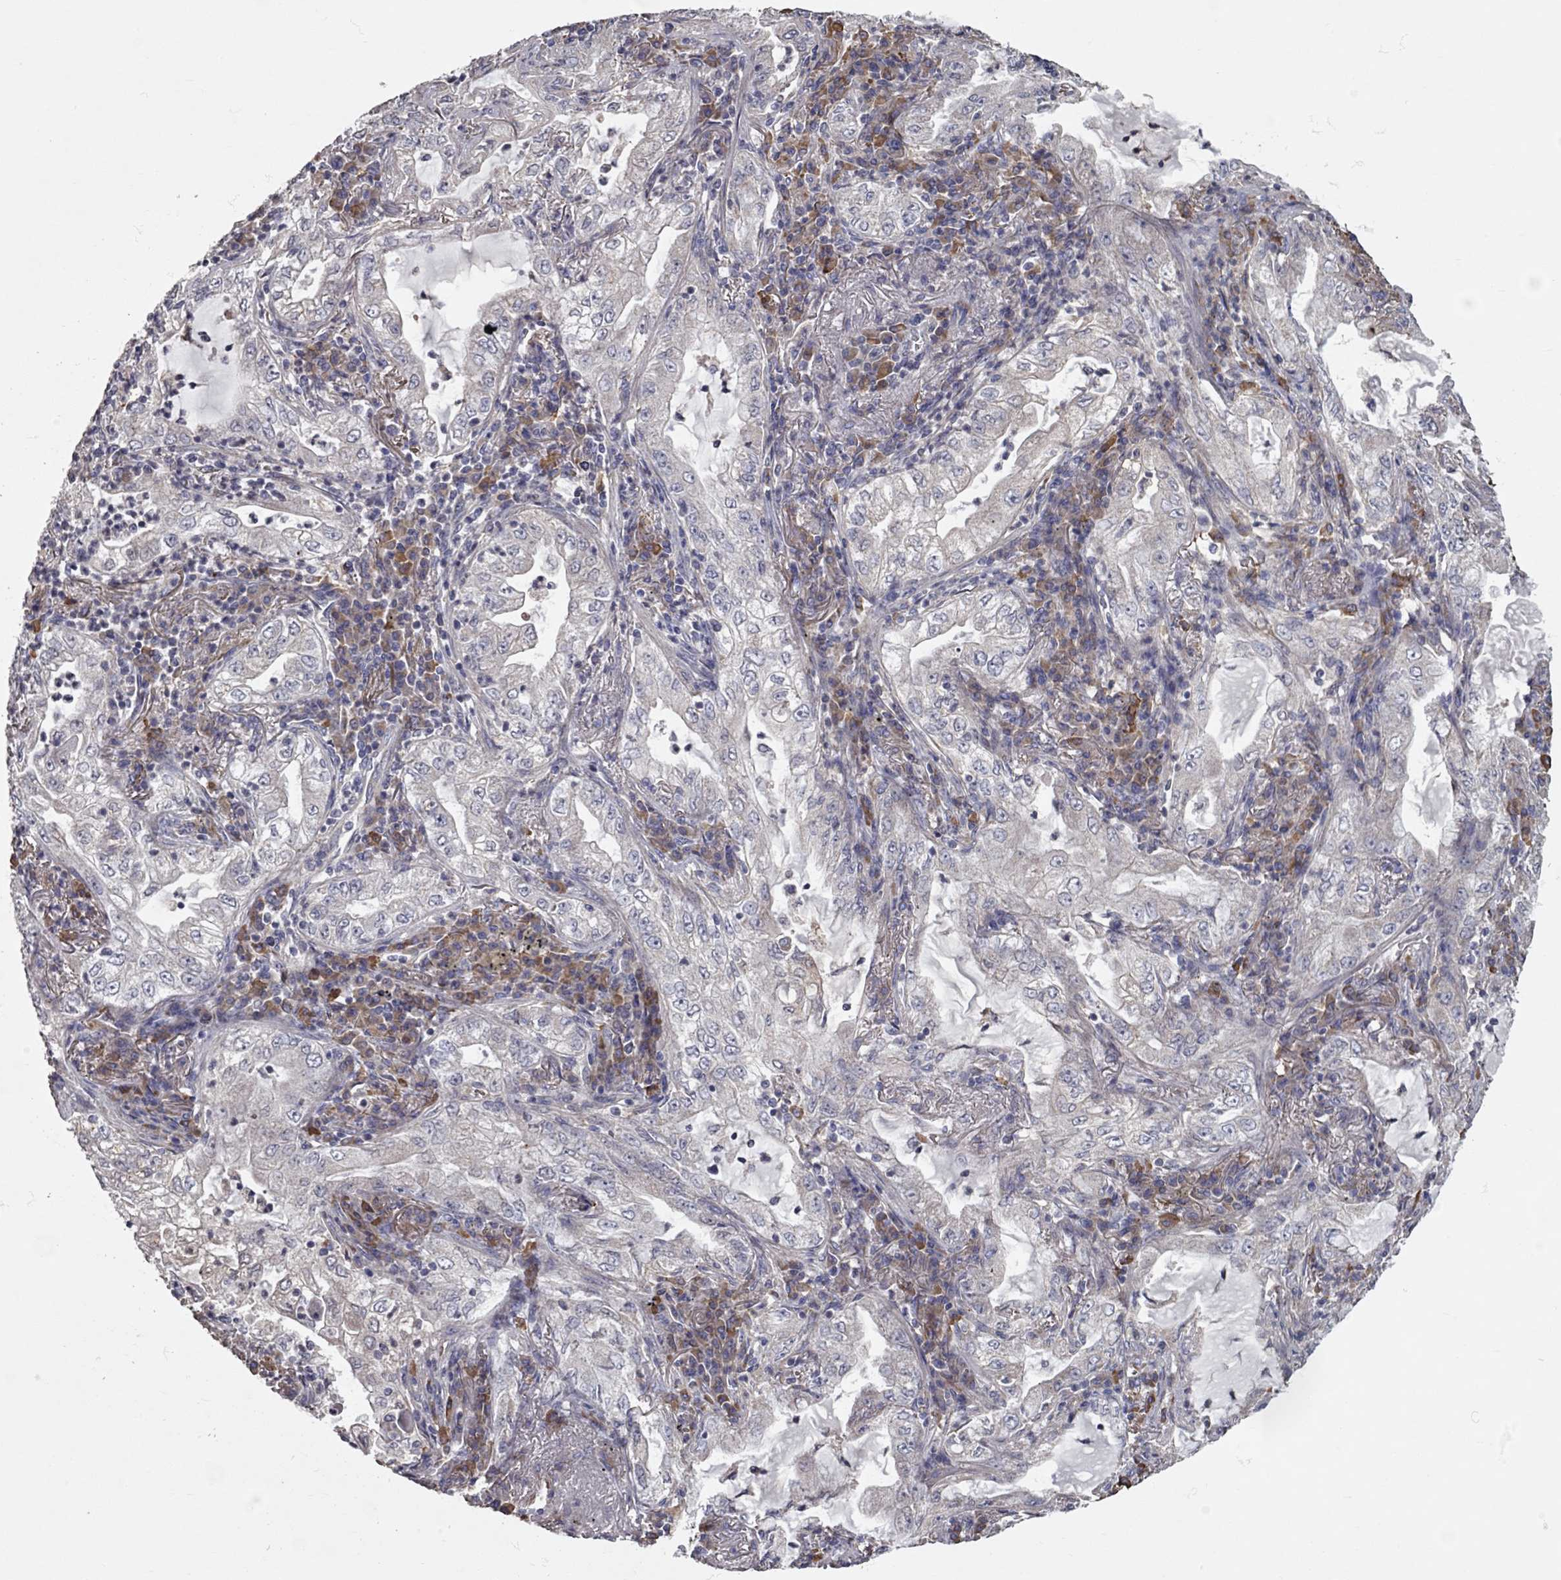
{"staining": {"intensity": "negative", "quantity": "none", "location": "none"}, "tissue": "lung cancer", "cell_type": "Tumor cells", "image_type": "cancer", "snomed": [{"axis": "morphology", "description": "Adenocarcinoma, NOS"}, {"axis": "topography", "description": "Lung"}], "caption": "DAB (3,3'-diaminobenzidine) immunohistochemical staining of human lung adenocarcinoma exhibits no significant expression in tumor cells.", "gene": "XAGE2", "patient": {"sex": "female", "age": 73}}